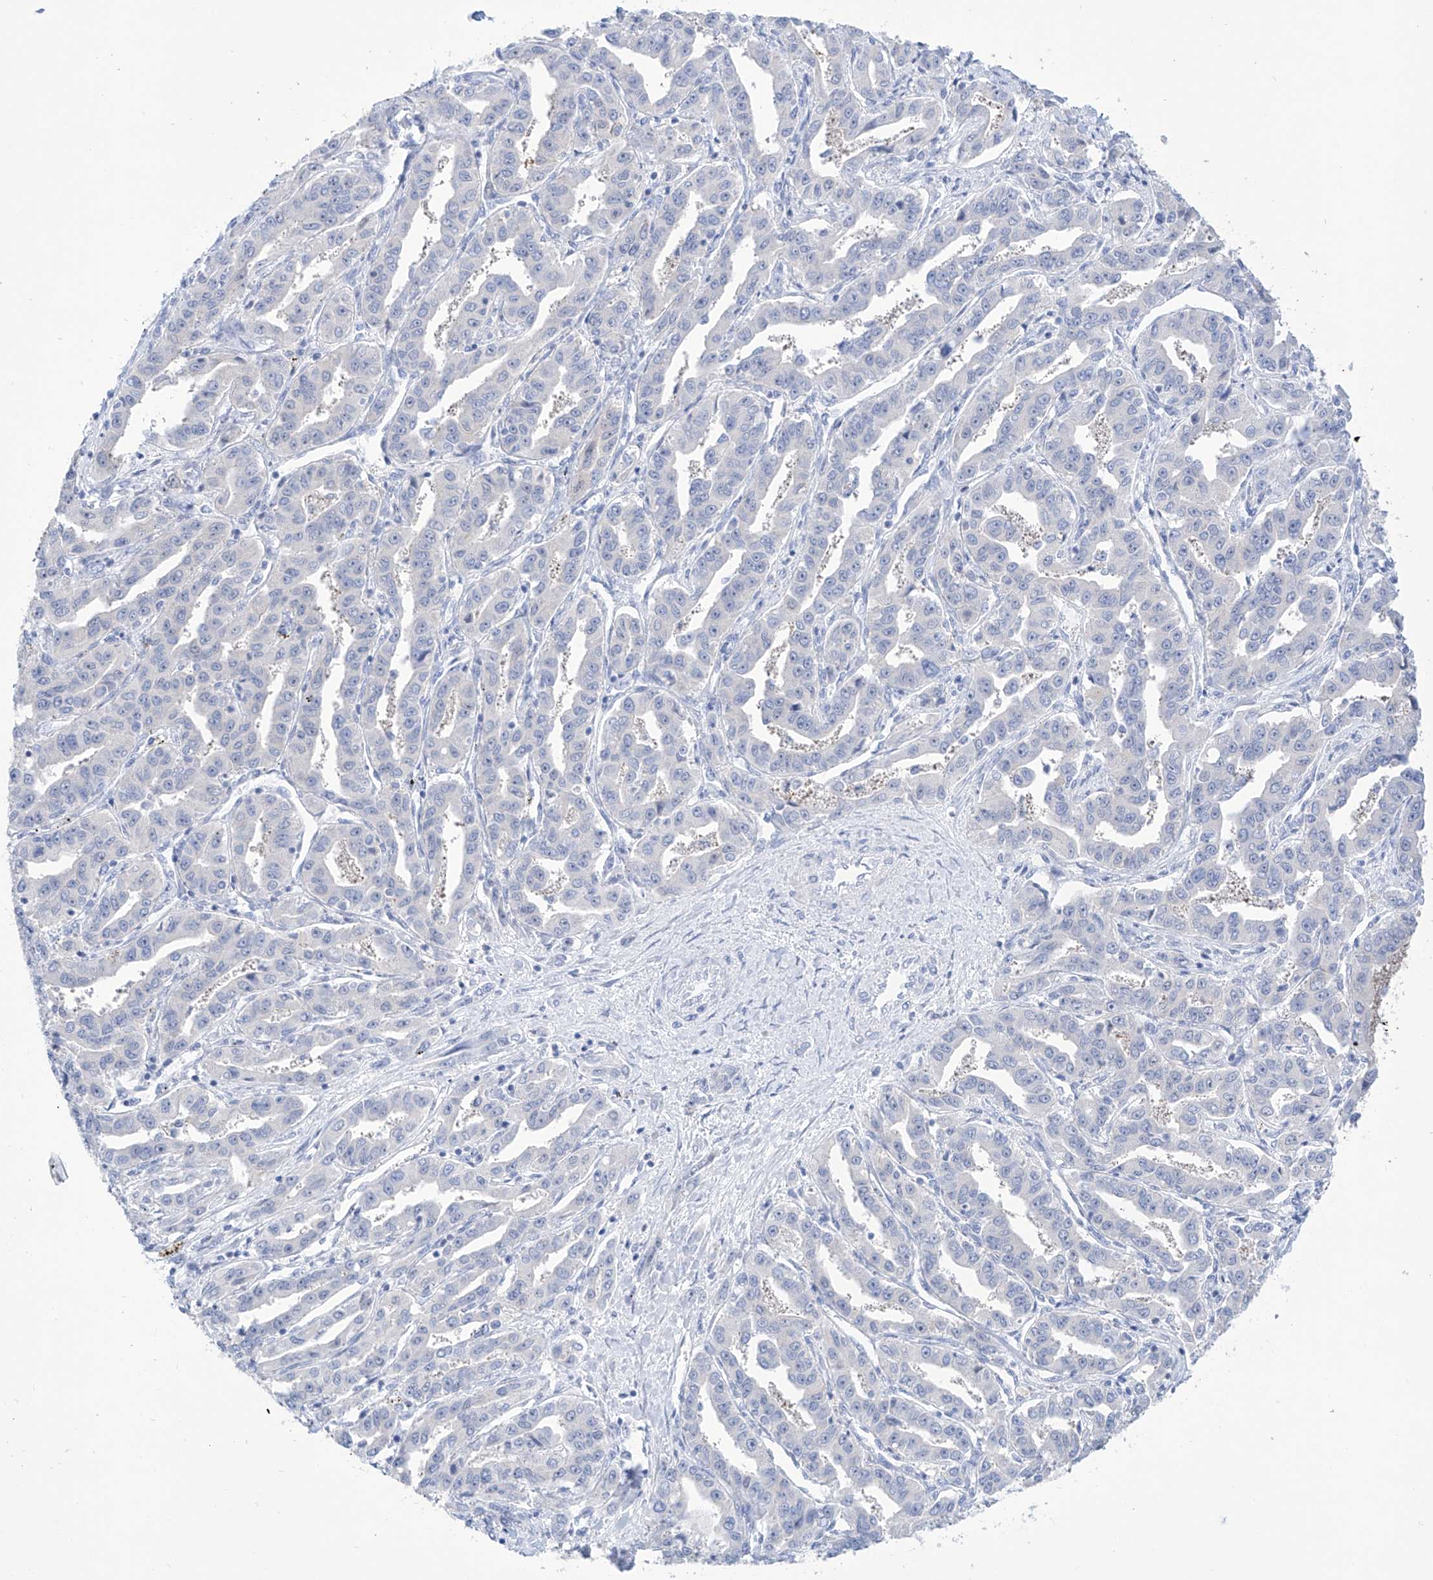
{"staining": {"intensity": "negative", "quantity": "none", "location": "none"}, "tissue": "liver cancer", "cell_type": "Tumor cells", "image_type": "cancer", "snomed": [{"axis": "morphology", "description": "Cholangiocarcinoma"}, {"axis": "topography", "description": "Liver"}], "caption": "This is an immunohistochemistry photomicrograph of human liver cholangiocarcinoma. There is no staining in tumor cells.", "gene": "PDXK", "patient": {"sex": "male", "age": 59}}